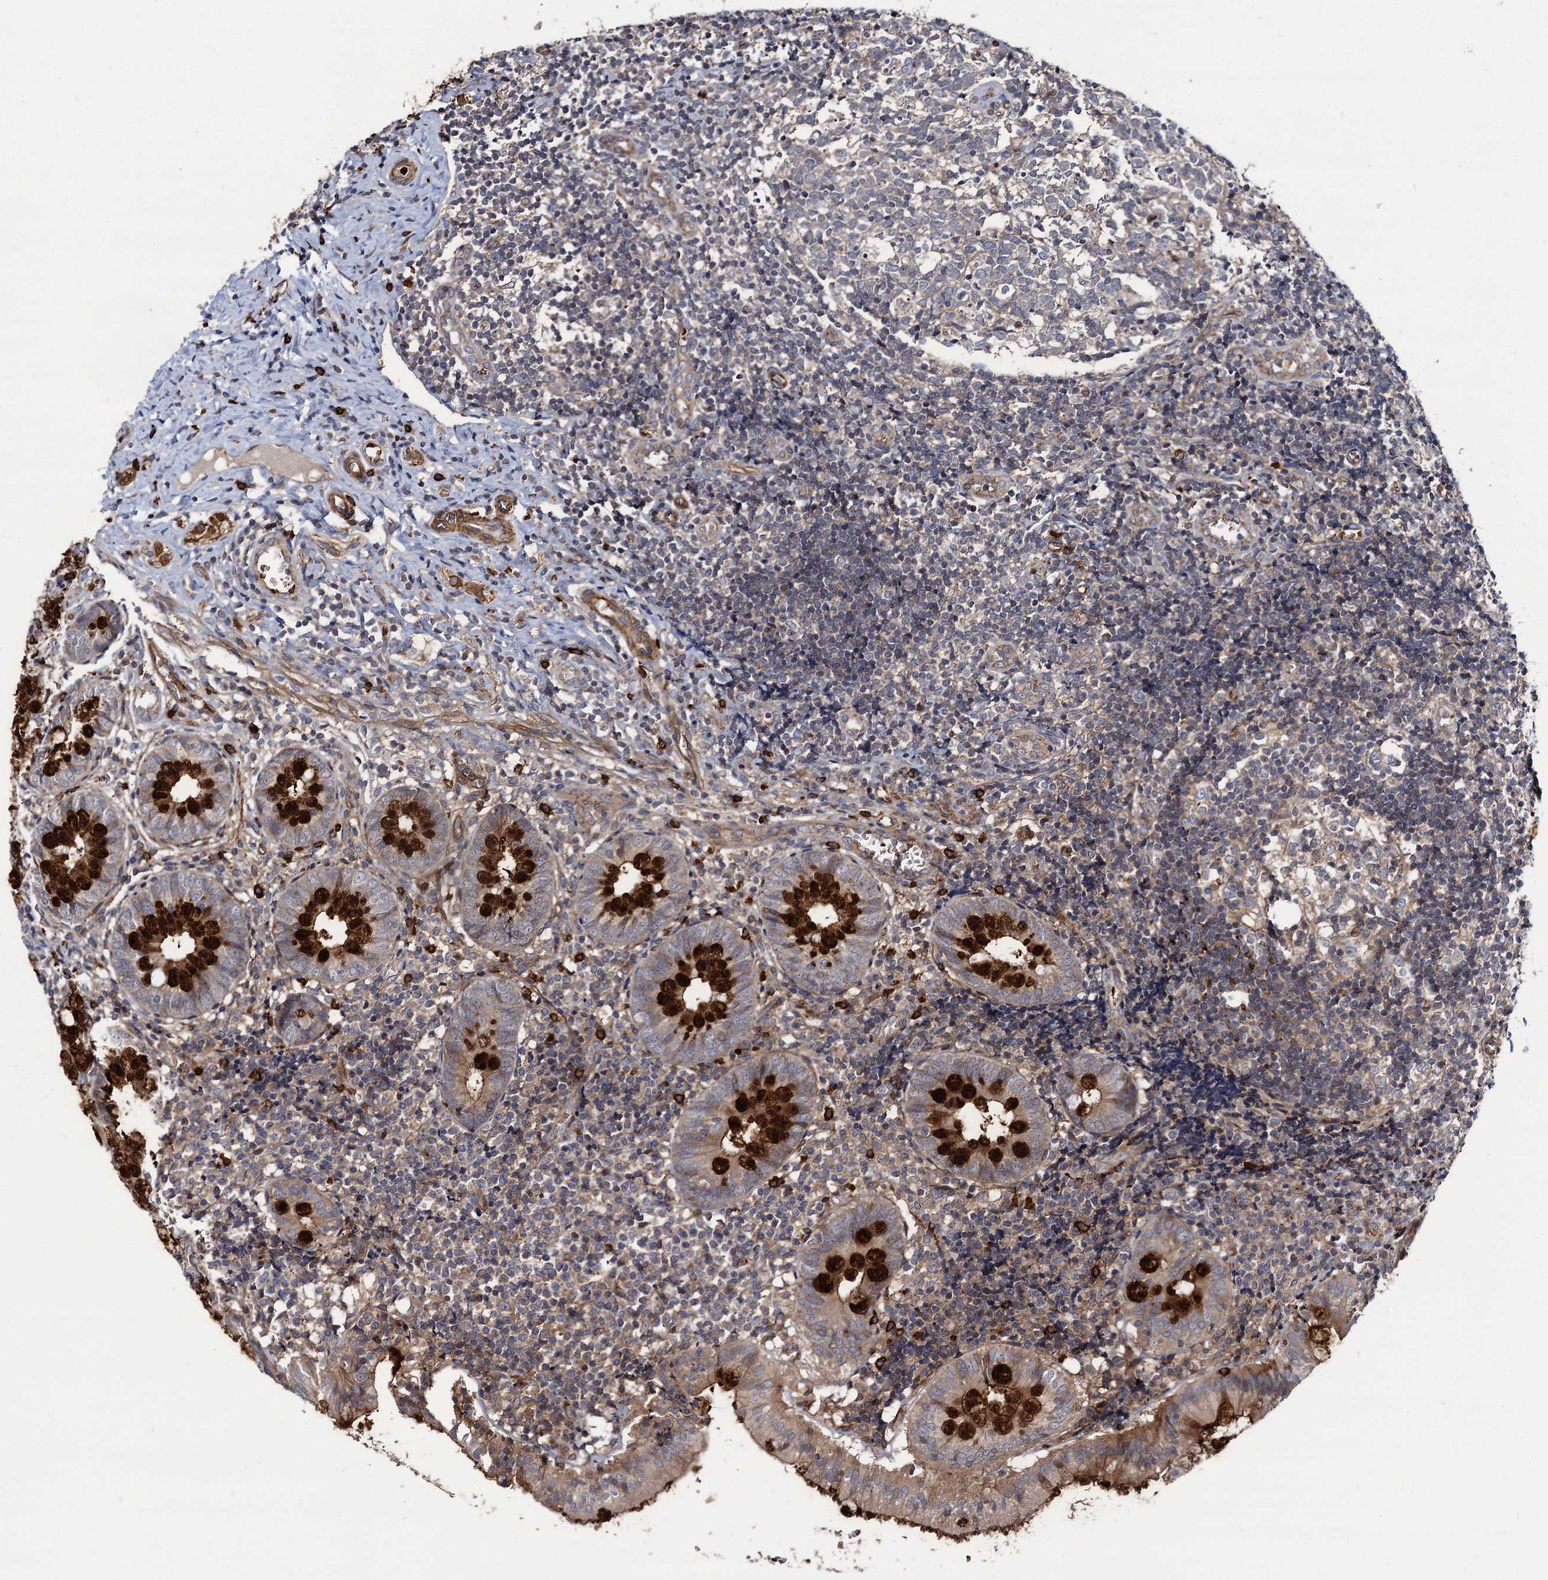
{"staining": {"intensity": "strong", "quantity": "25%-75%", "location": "cytoplasmic/membranous"}, "tissue": "appendix", "cell_type": "Glandular cells", "image_type": "normal", "snomed": [{"axis": "morphology", "description": "Normal tissue, NOS"}, {"axis": "topography", "description": "Appendix"}], "caption": "IHC staining of benign appendix, which demonstrates high levels of strong cytoplasmic/membranous staining in about 25%-75% of glandular cells indicating strong cytoplasmic/membranous protein expression. The staining was performed using DAB (brown) for protein detection and nuclei were counterstained in hematoxylin (blue).", "gene": "KXD1", "patient": {"sex": "male", "age": 8}}